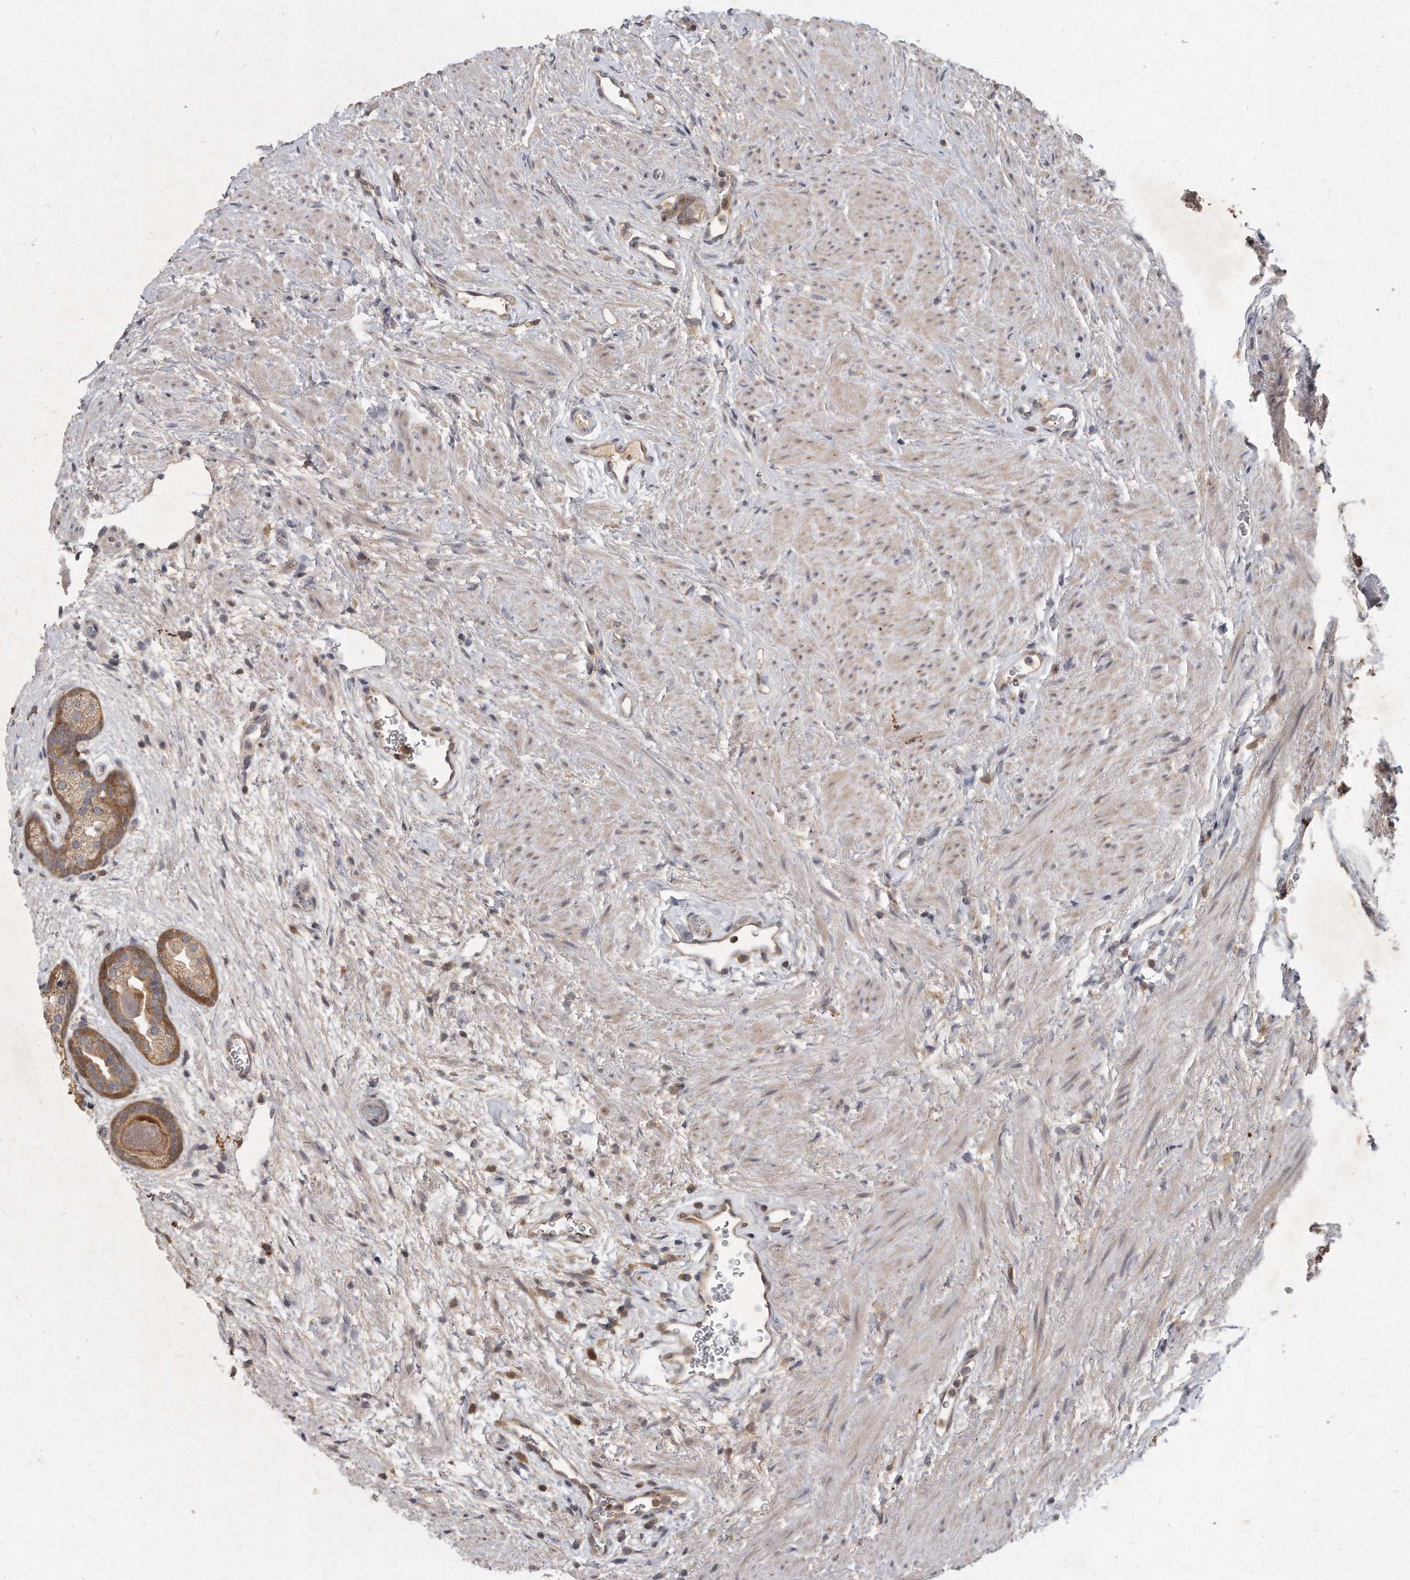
{"staining": {"intensity": "moderate", "quantity": "25%-75%", "location": "cytoplasmic/membranous"}, "tissue": "prostate", "cell_type": "Glandular cells", "image_type": "normal", "snomed": [{"axis": "morphology", "description": "Normal tissue, NOS"}, {"axis": "topography", "description": "Prostate"}], "caption": "A brown stain shows moderate cytoplasmic/membranous staining of a protein in glandular cells of unremarkable prostate. Nuclei are stained in blue.", "gene": "LGALS8", "patient": {"sex": "male", "age": 48}}